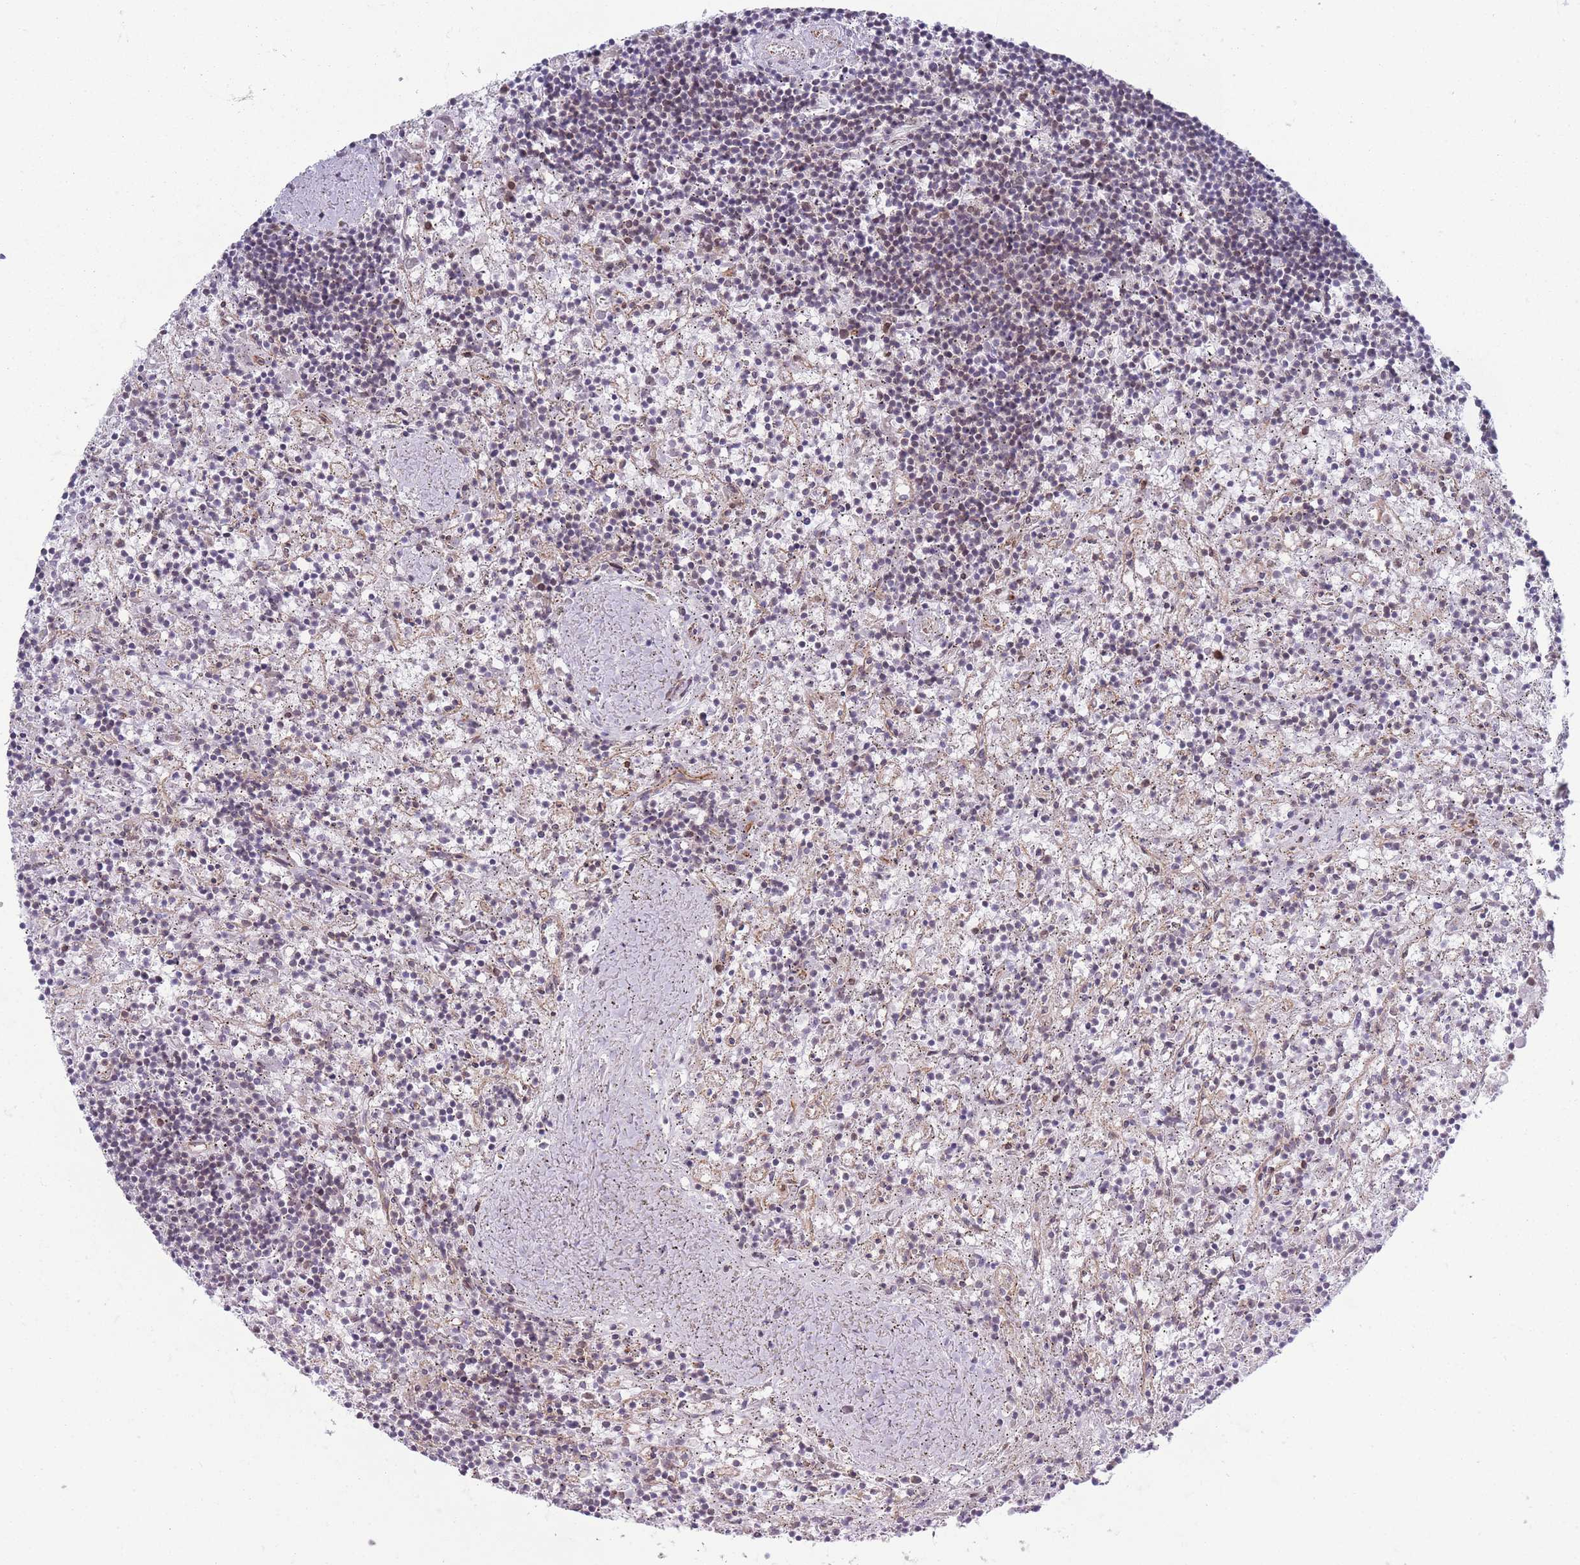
{"staining": {"intensity": "weak", "quantity": "<25%", "location": "nuclear"}, "tissue": "lymphoma", "cell_type": "Tumor cells", "image_type": "cancer", "snomed": [{"axis": "morphology", "description": "Malignant lymphoma, non-Hodgkin's type, Low grade"}, {"axis": "topography", "description": "Spleen"}], "caption": "Protein analysis of malignant lymphoma, non-Hodgkin's type (low-grade) demonstrates no significant staining in tumor cells.", "gene": "VRK2", "patient": {"sex": "male", "age": 76}}